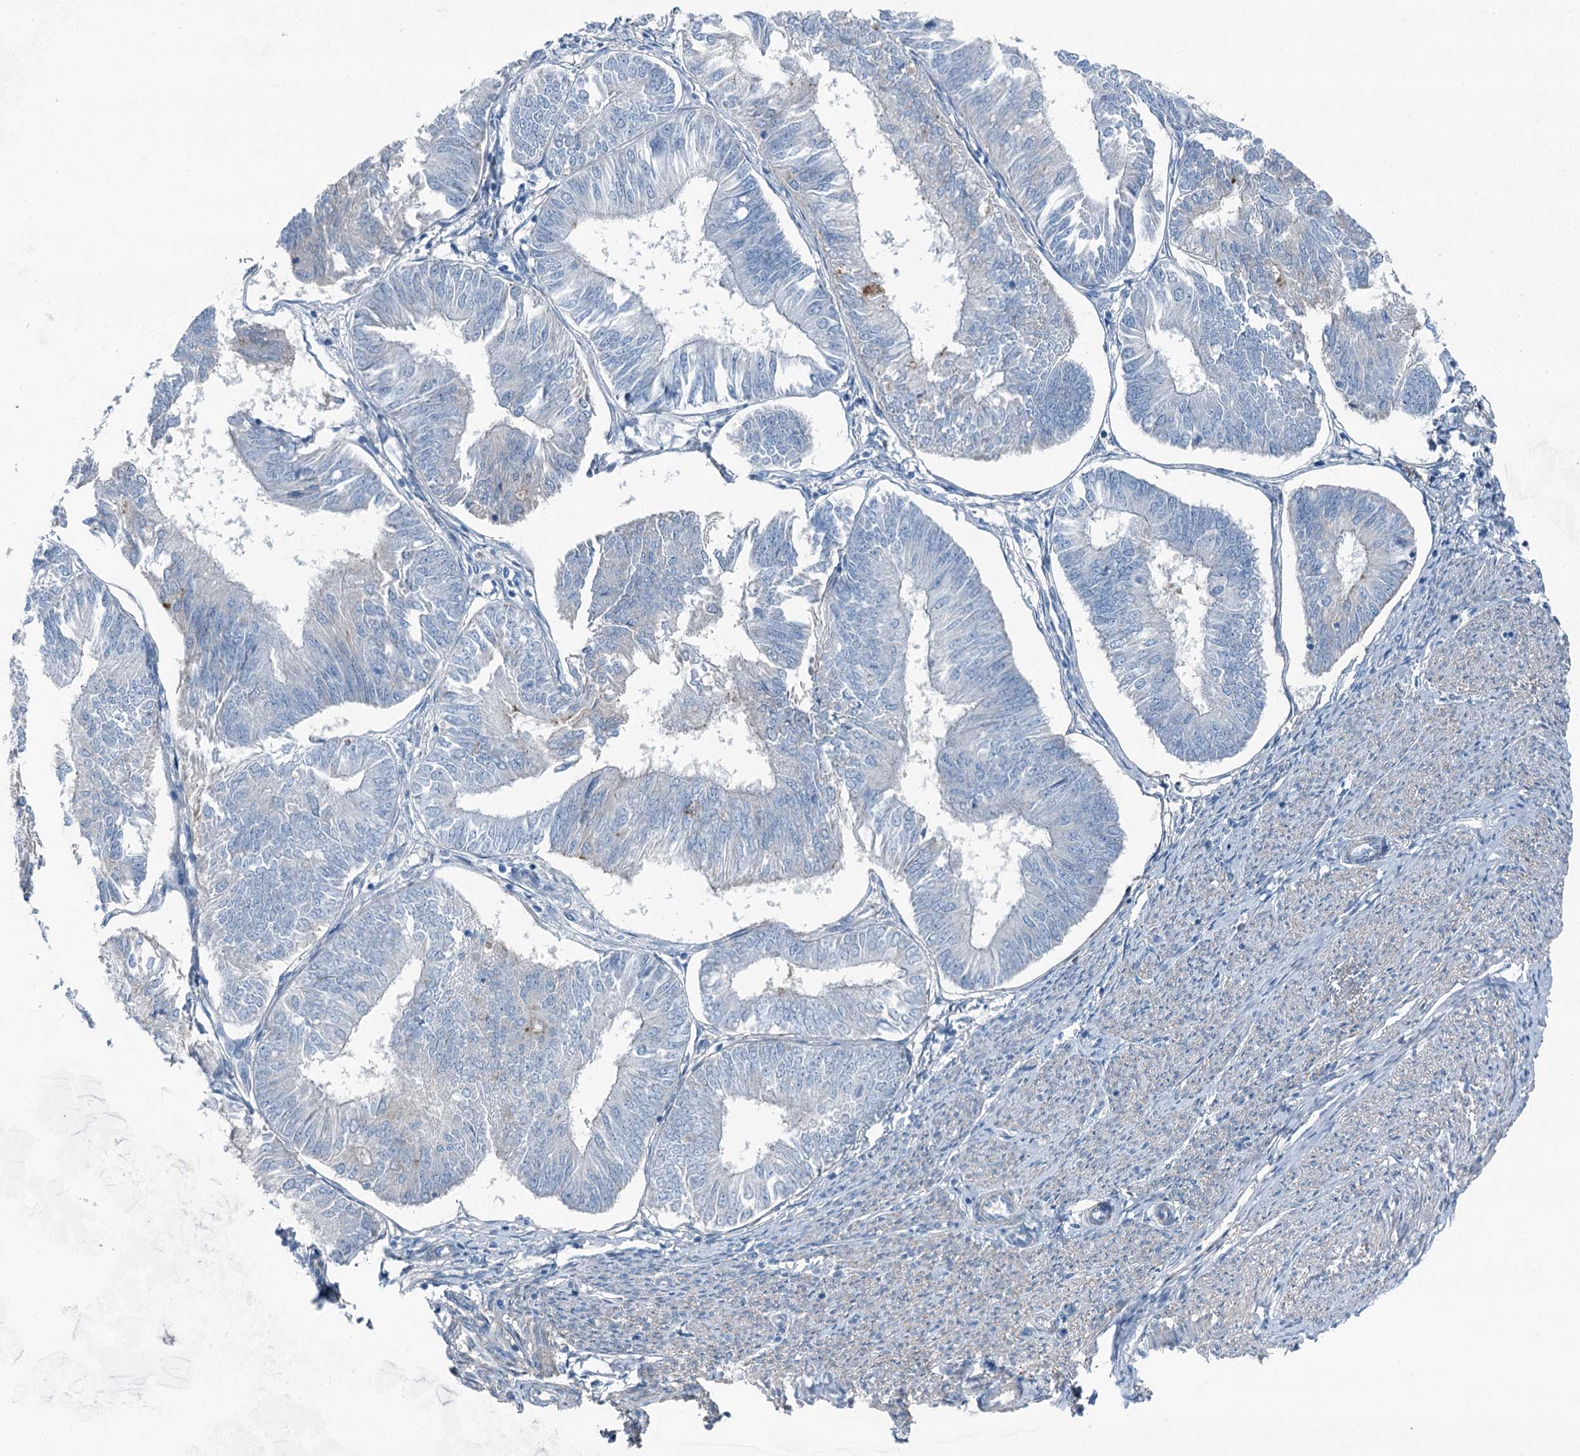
{"staining": {"intensity": "negative", "quantity": "none", "location": "none"}, "tissue": "endometrial cancer", "cell_type": "Tumor cells", "image_type": "cancer", "snomed": [{"axis": "morphology", "description": "Adenocarcinoma, NOS"}, {"axis": "topography", "description": "Endometrium"}], "caption": "A high-resolution histopathology image shows immunohistochemistry staining of endometrial cancer, which reveals no significant expression in tumor cells.", "gene": "AXL", "patient": {"sex": "female", "age": 58}}